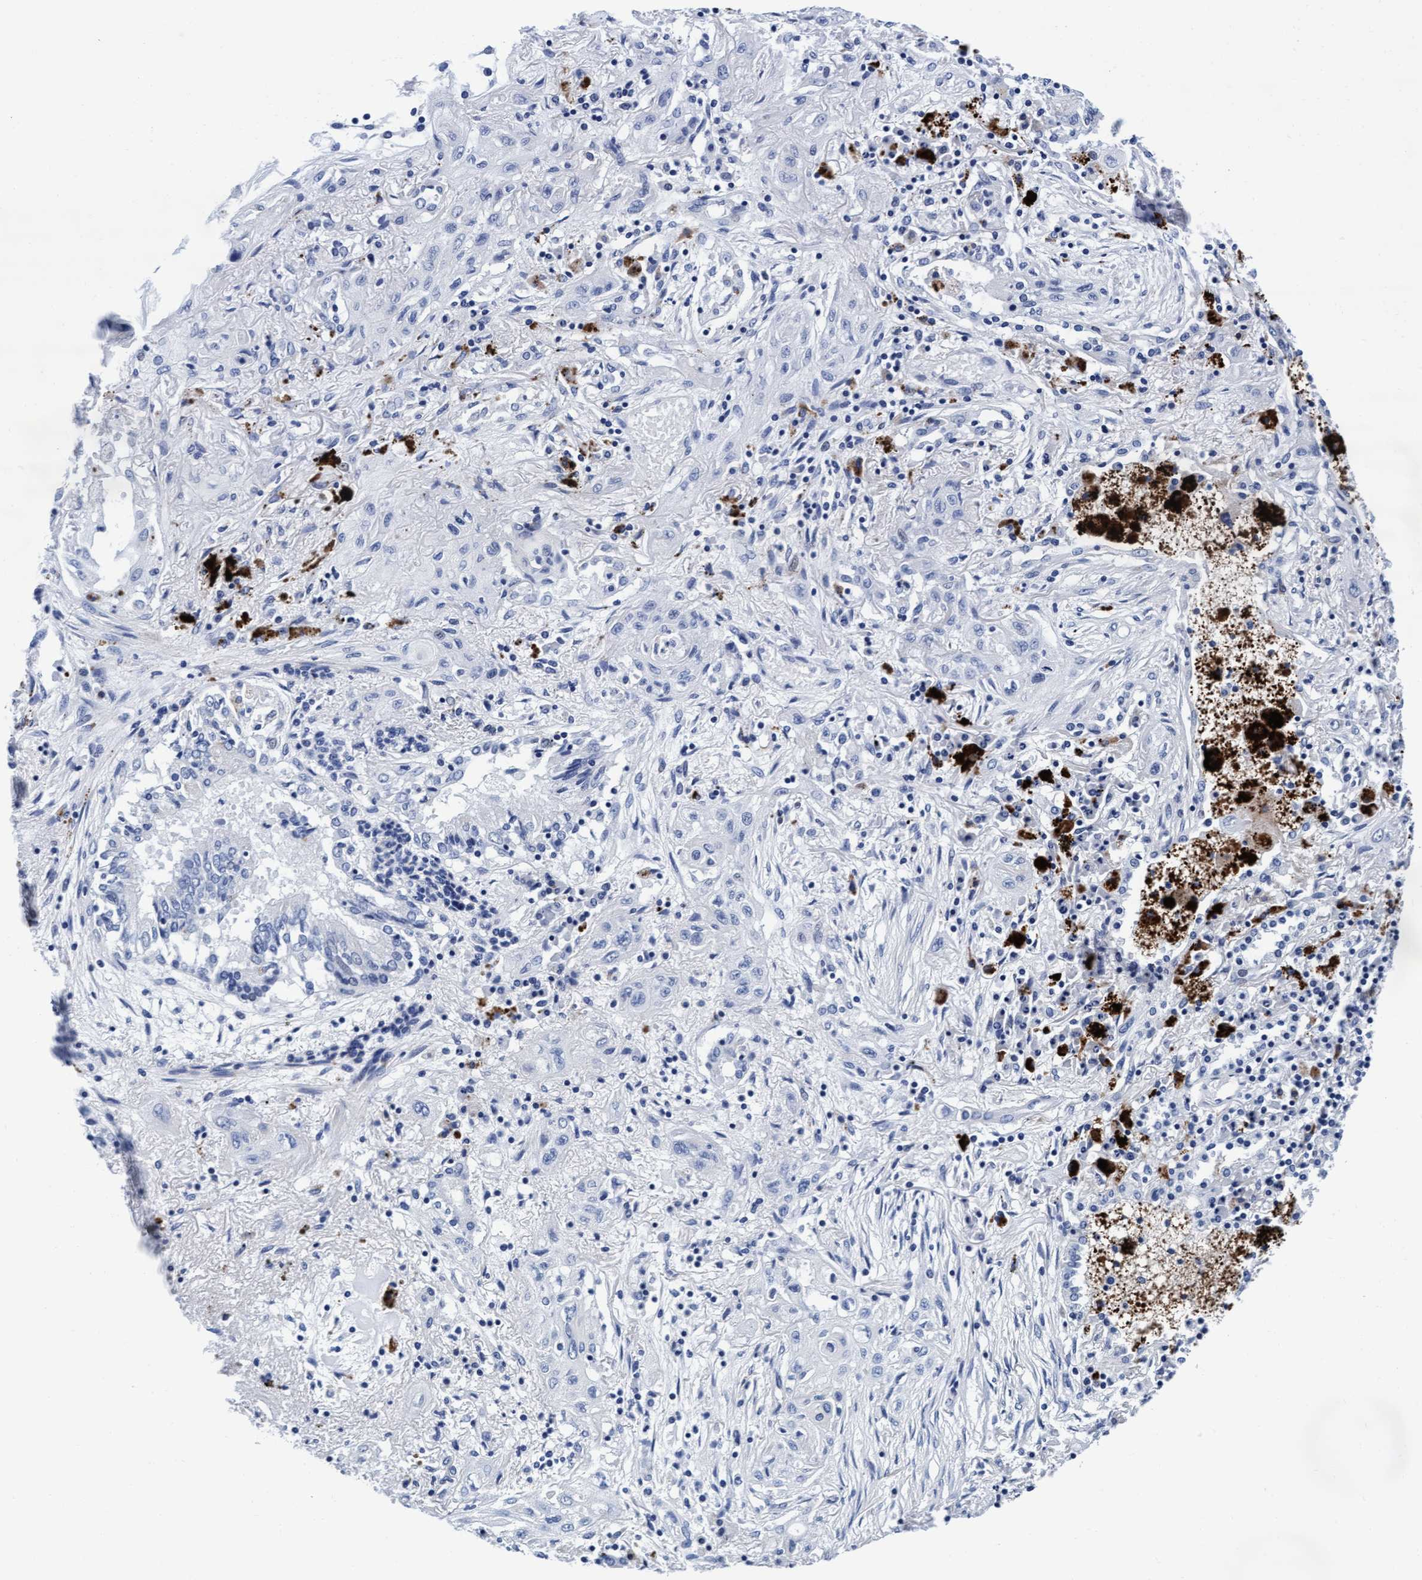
{"staining": {"intensity": "negative", "quantity": "none", "location": "none"}, "tissue": "lung cancer", "cell_type": "Tumor cells", "image_type": "cancer", "snomed": [{"axis": "morphology", "description": "Squamous cell carcinoma, NOS"}, {"axis": "topography", "description": "Lung"}], "caption": "Immunohistochemical staining of human lung squamous cell carcinoma demonstrates no significant expression in tumor cells. (Stains: DAB immunohistochemistry (IHC) with hematoxylin counter stain, Microscopy: brightfield microscopy at high magnification).", "gene": "ARSG", "patient": {"sex": "female", "age": 47}}